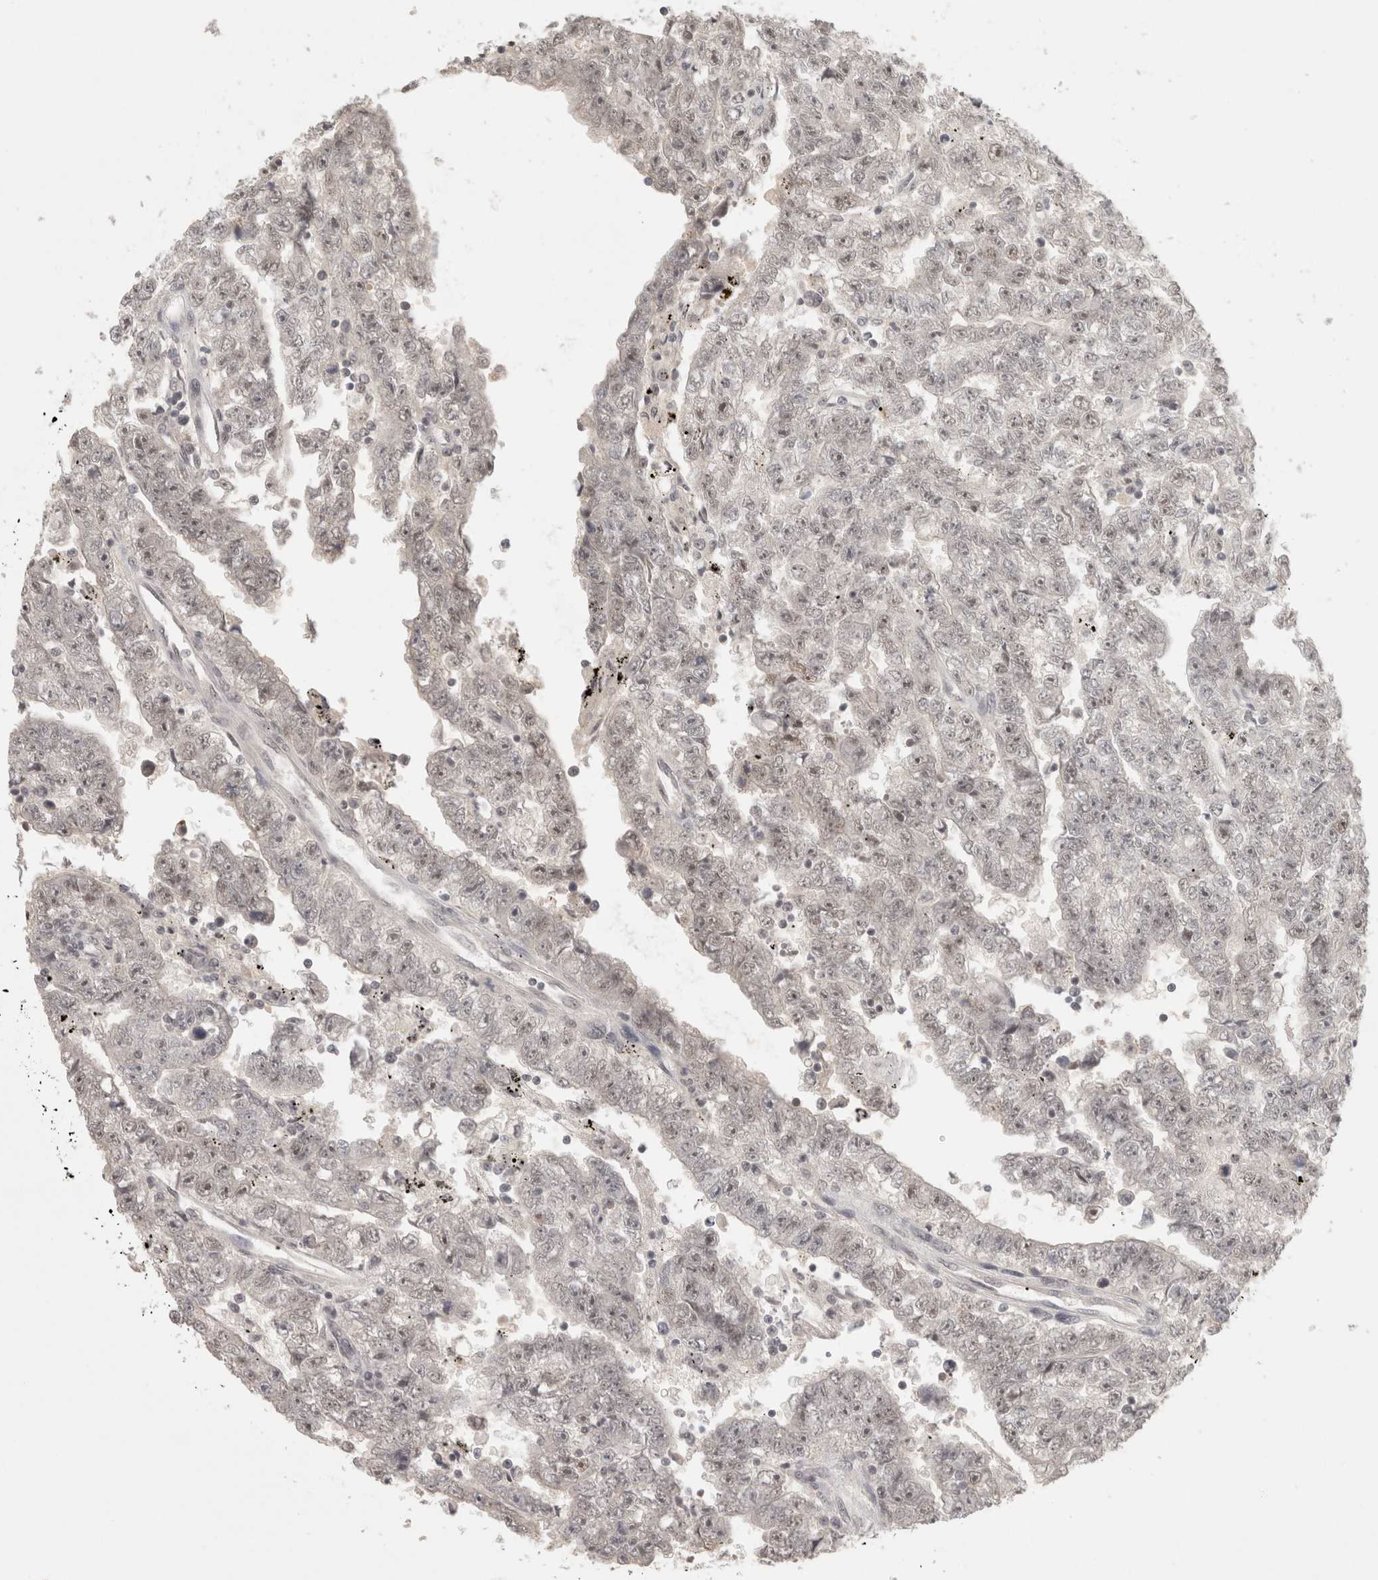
{"staining": {"intensity": "negative", "quantity": "none", "location": "none"}, "tissue": "testis cancer", "cell_type": "Tumor cells", "image_type": "cancer", "snomed": [{"axis": "morphology", "description": "Carcinoma, Embryonal, NOS"}, {"axis": "topography", "description": "Testis"}], "caption": "High power microscopy histopathology image of an IHC histopathology image of embryonal carcinoma (testis), revealing no significant staining in tumor cells.", "gene": "ZNF830", "patient": {"sex": "male", "age": 25}}